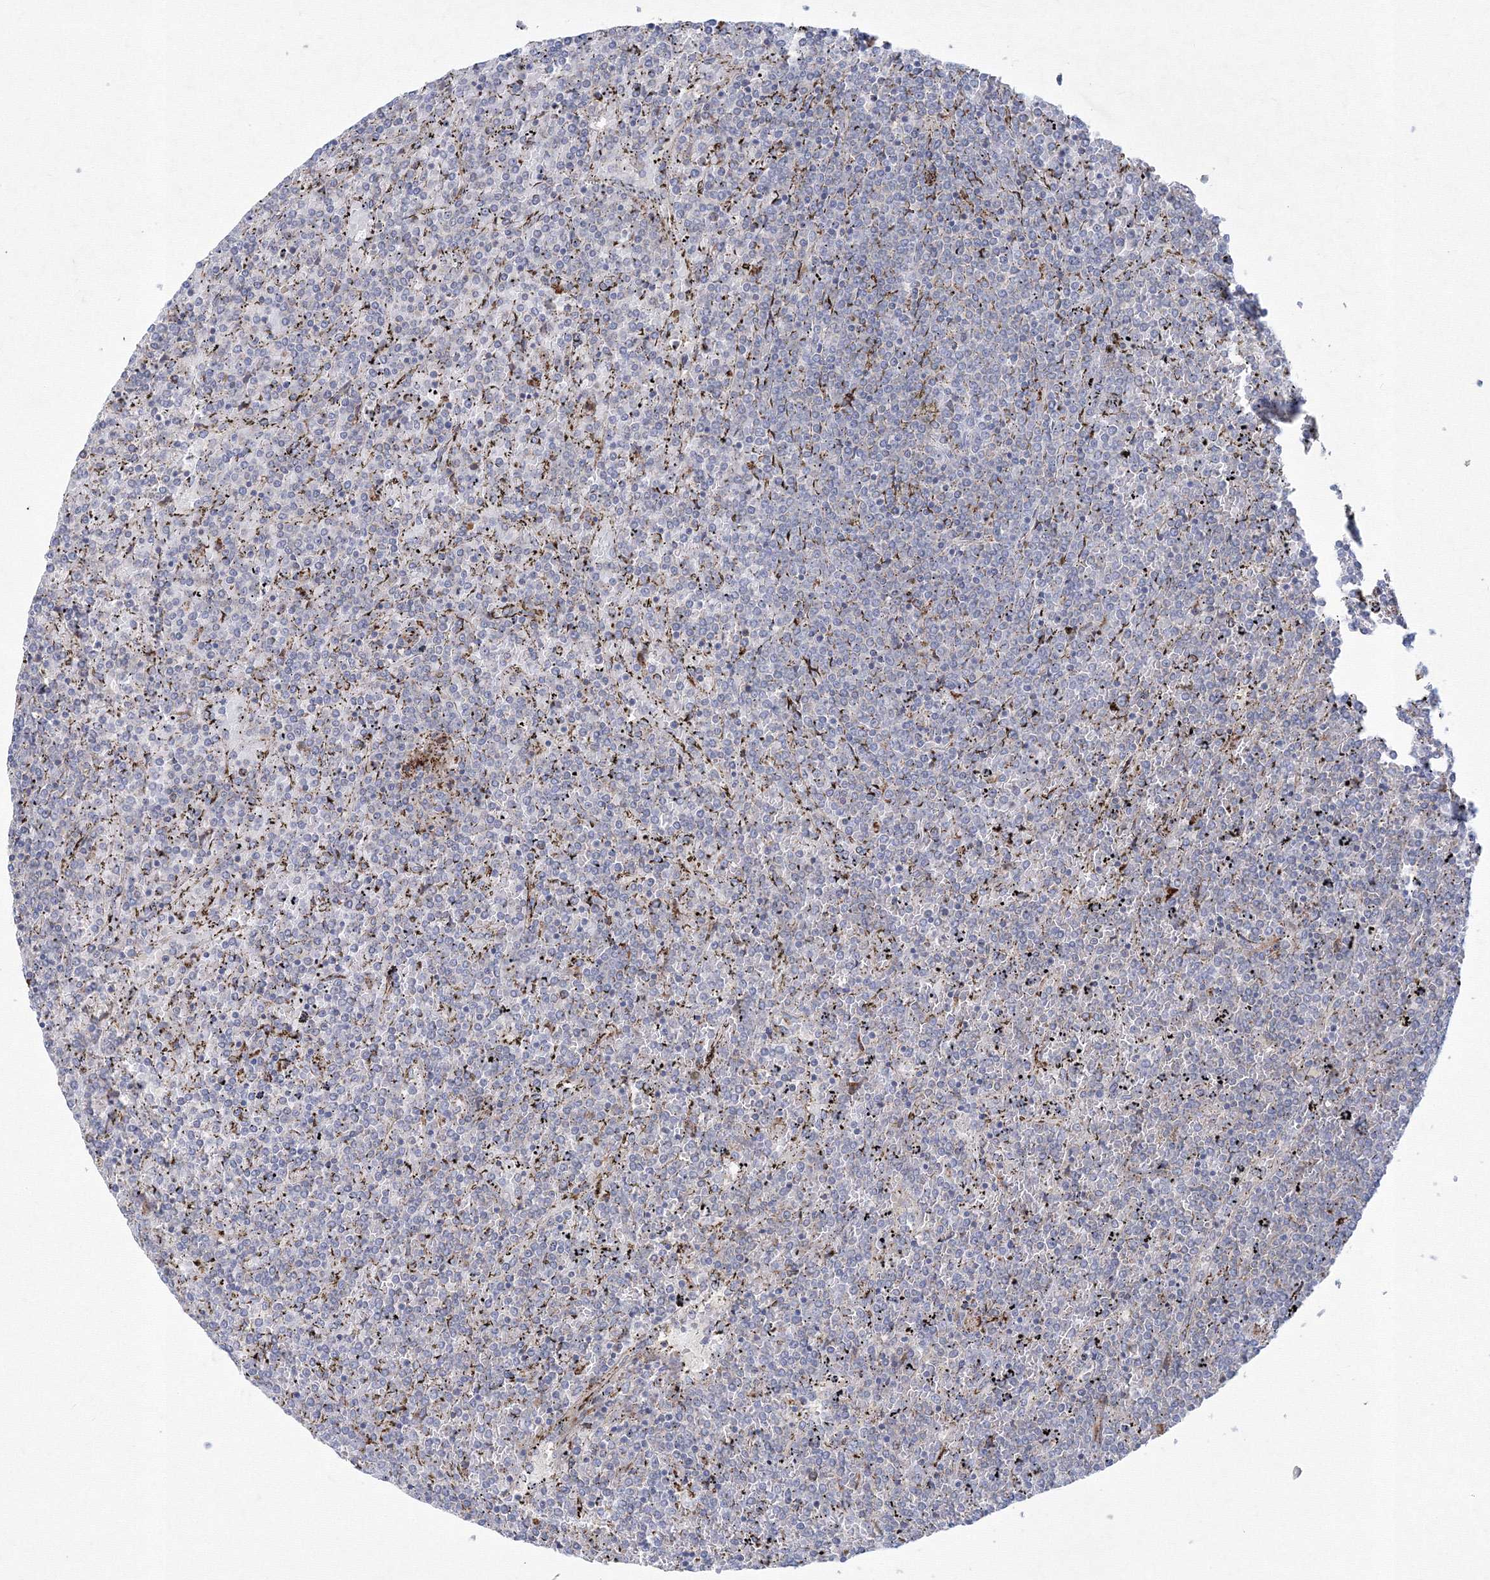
{"staining": {"intensity": "negative", "quantity": "none", "location": "none"}, "tissue": "lymphoma", "cell_type": "Tumor cells", "image_type": "cancer", "snomed": [{"axis": "morphology", "description": "Malignant lymphoma, non-Hodgkin's type, Low grade"}, {"axis": "topography", "description": "Spleen"}], "caption": "This micrograph is of lymphoma stained with immunohistochemistry (IHC) to label a protein in brown with the nuclei are counter-stained blue. There is no positivity in tumor cells. (DAB immunohistochemistry visualized using brightfield microscopy, high magnification).", "gene": "WDR49", "patient": {"sex": "female", "age": 19}}